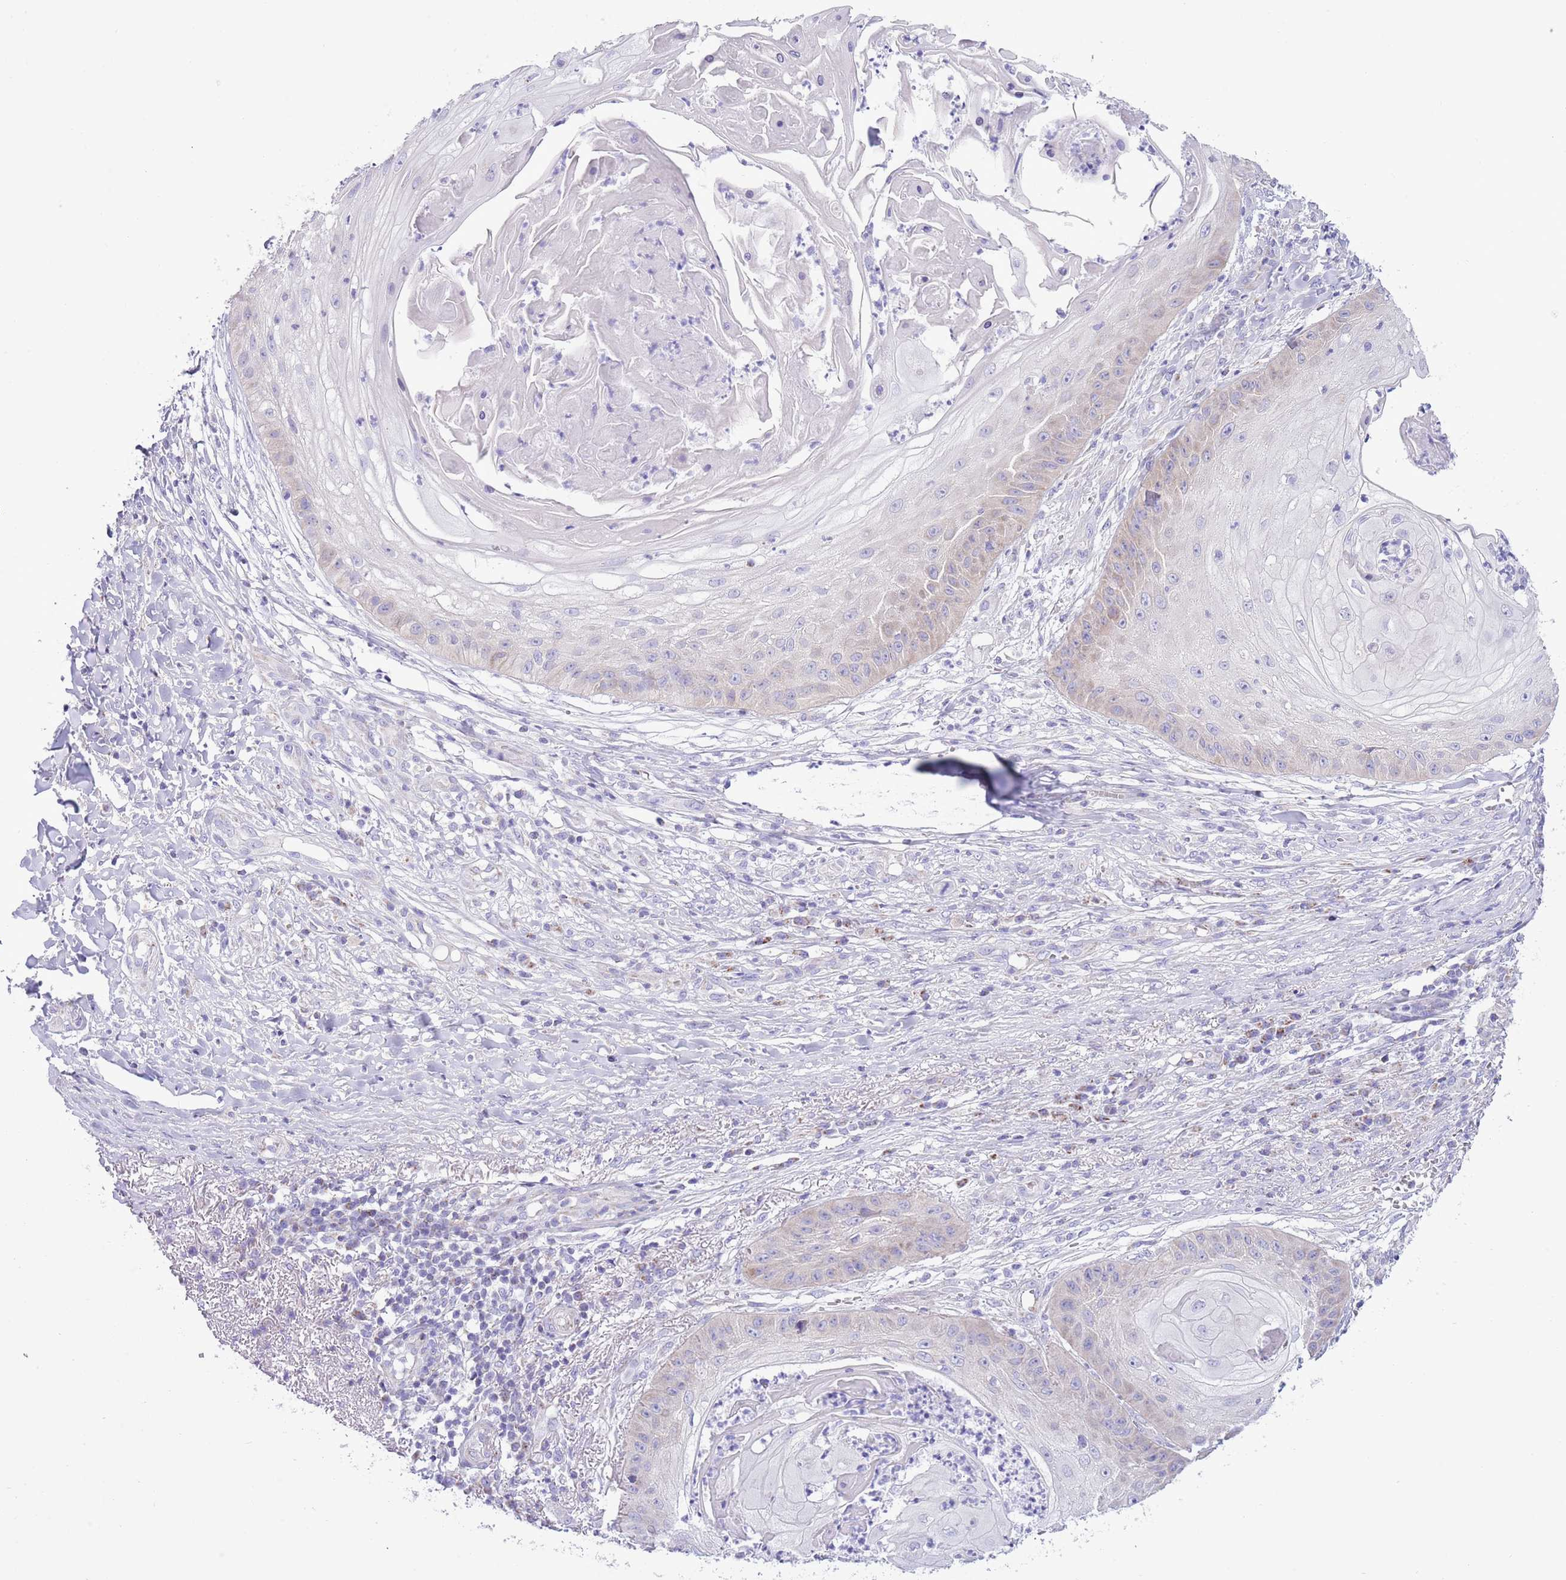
{"staining": {"intensity": "negative", "quantity": "none", "location": "none"}, "tissue": "skin cancer", "cell_type": "Tumor cells", "image_type": "cancer", "snomed": [{"axis": "morphology", "description": "Squamous cell carcinoma, NOS"}, {"axis": "topography", "description": "Skin"}], "caption": "A micrograph of skin cancer (squamous cell carcinoma) stained for a protein reveals no brown staining in tumor cells.", "gene": "MOCOS", "patient": {"sex": "male", "age": 70}}